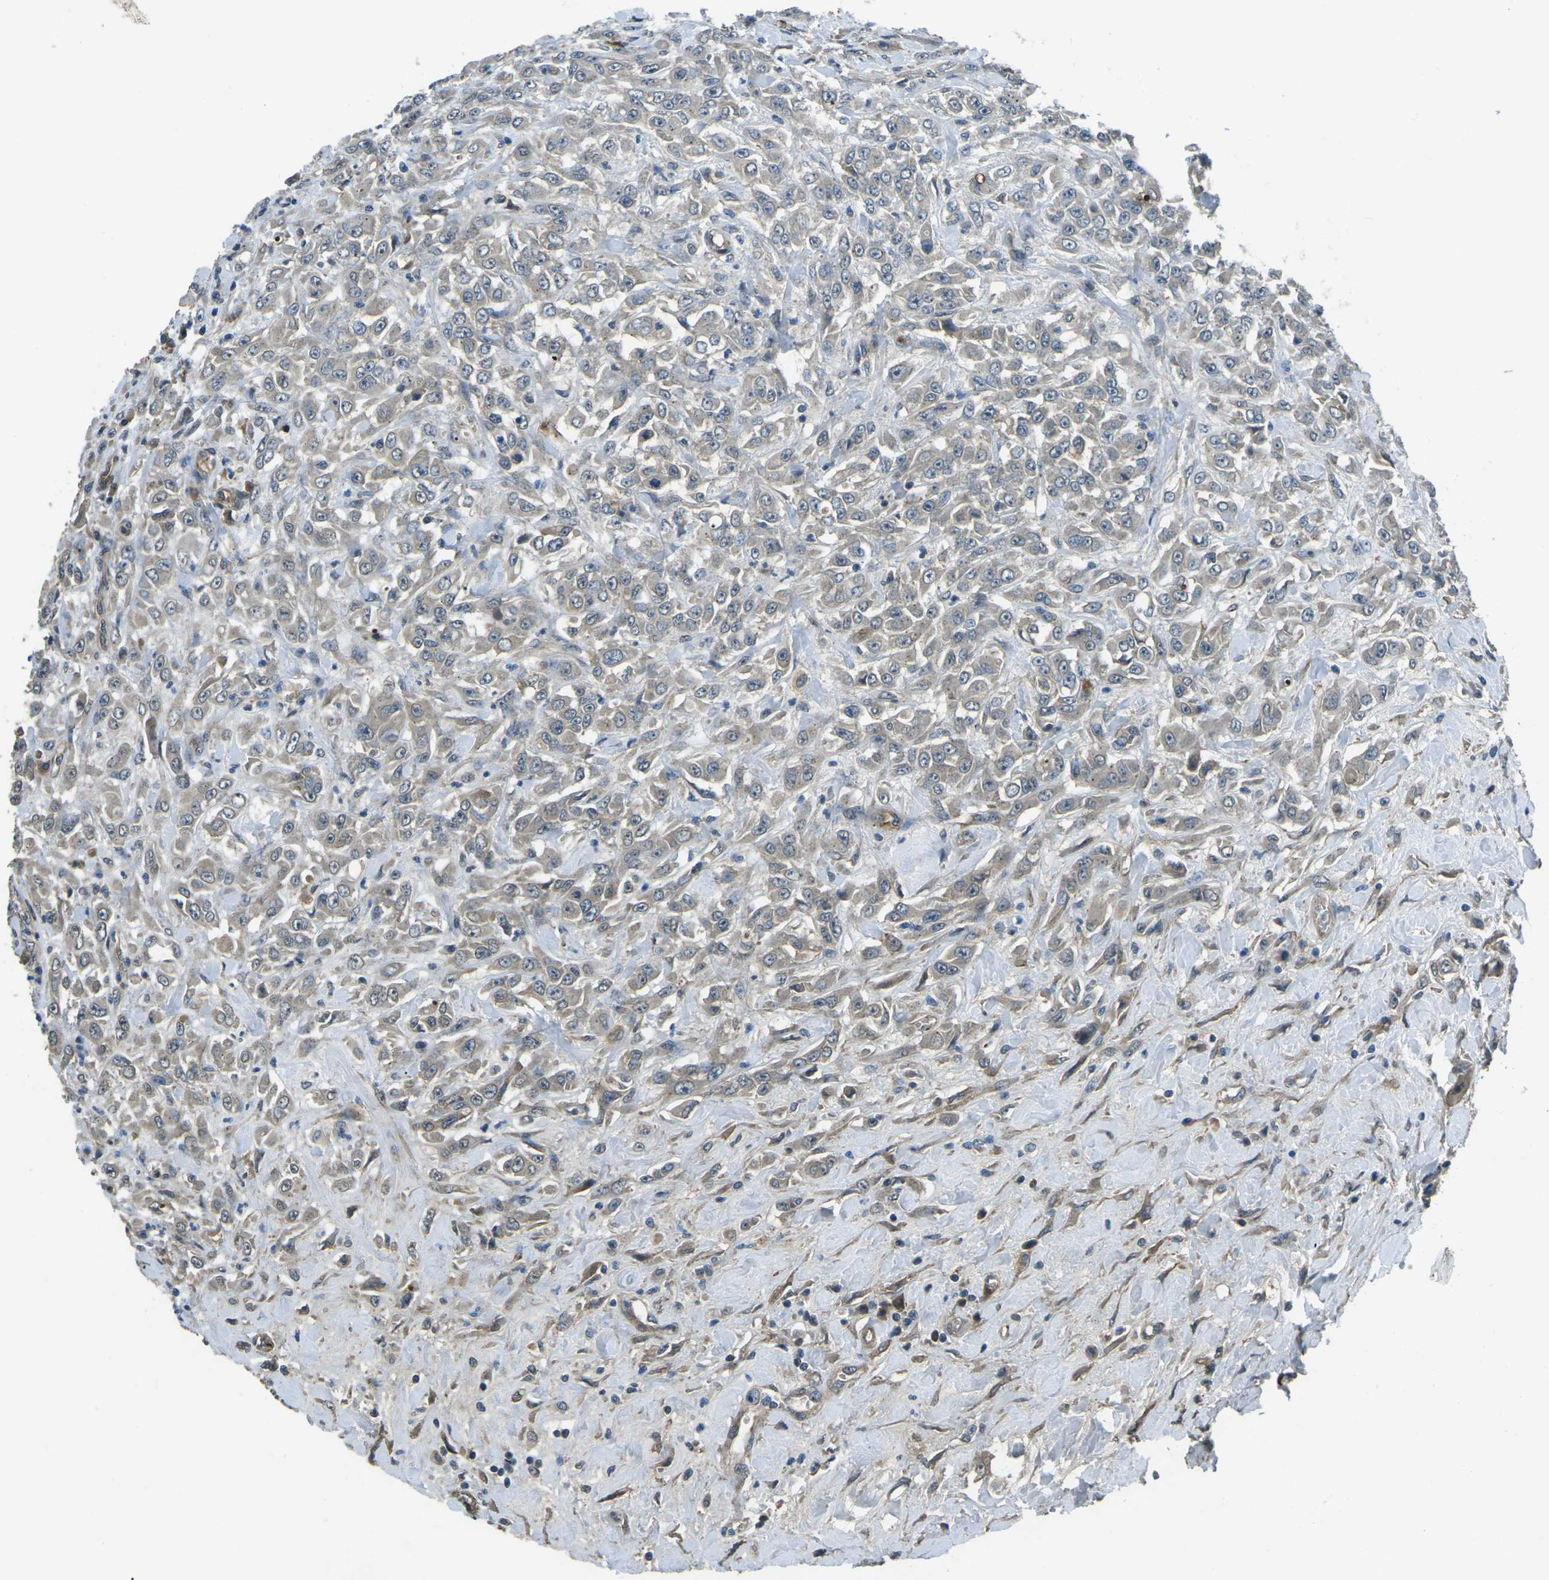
{"staining": {"intensity": "weak", "quantity": "<25%", "location": "cytoplasmic/membranous"}, "tissue": "urothelial cancer", "cell_type": "Tumor cells", "image_type": "cancer", "snomed": [{"axis": "morphology", "description": "Urothelial carcinoma, High grade"}, {"axis": "topography", "description": "Urinary bladder"}], "caption": "Tumor cells are negative for protein expression in human high-grade urothelial carcinoma.", "gene": "AFAP1", "patient": {"sex": "male", "age": 46}}